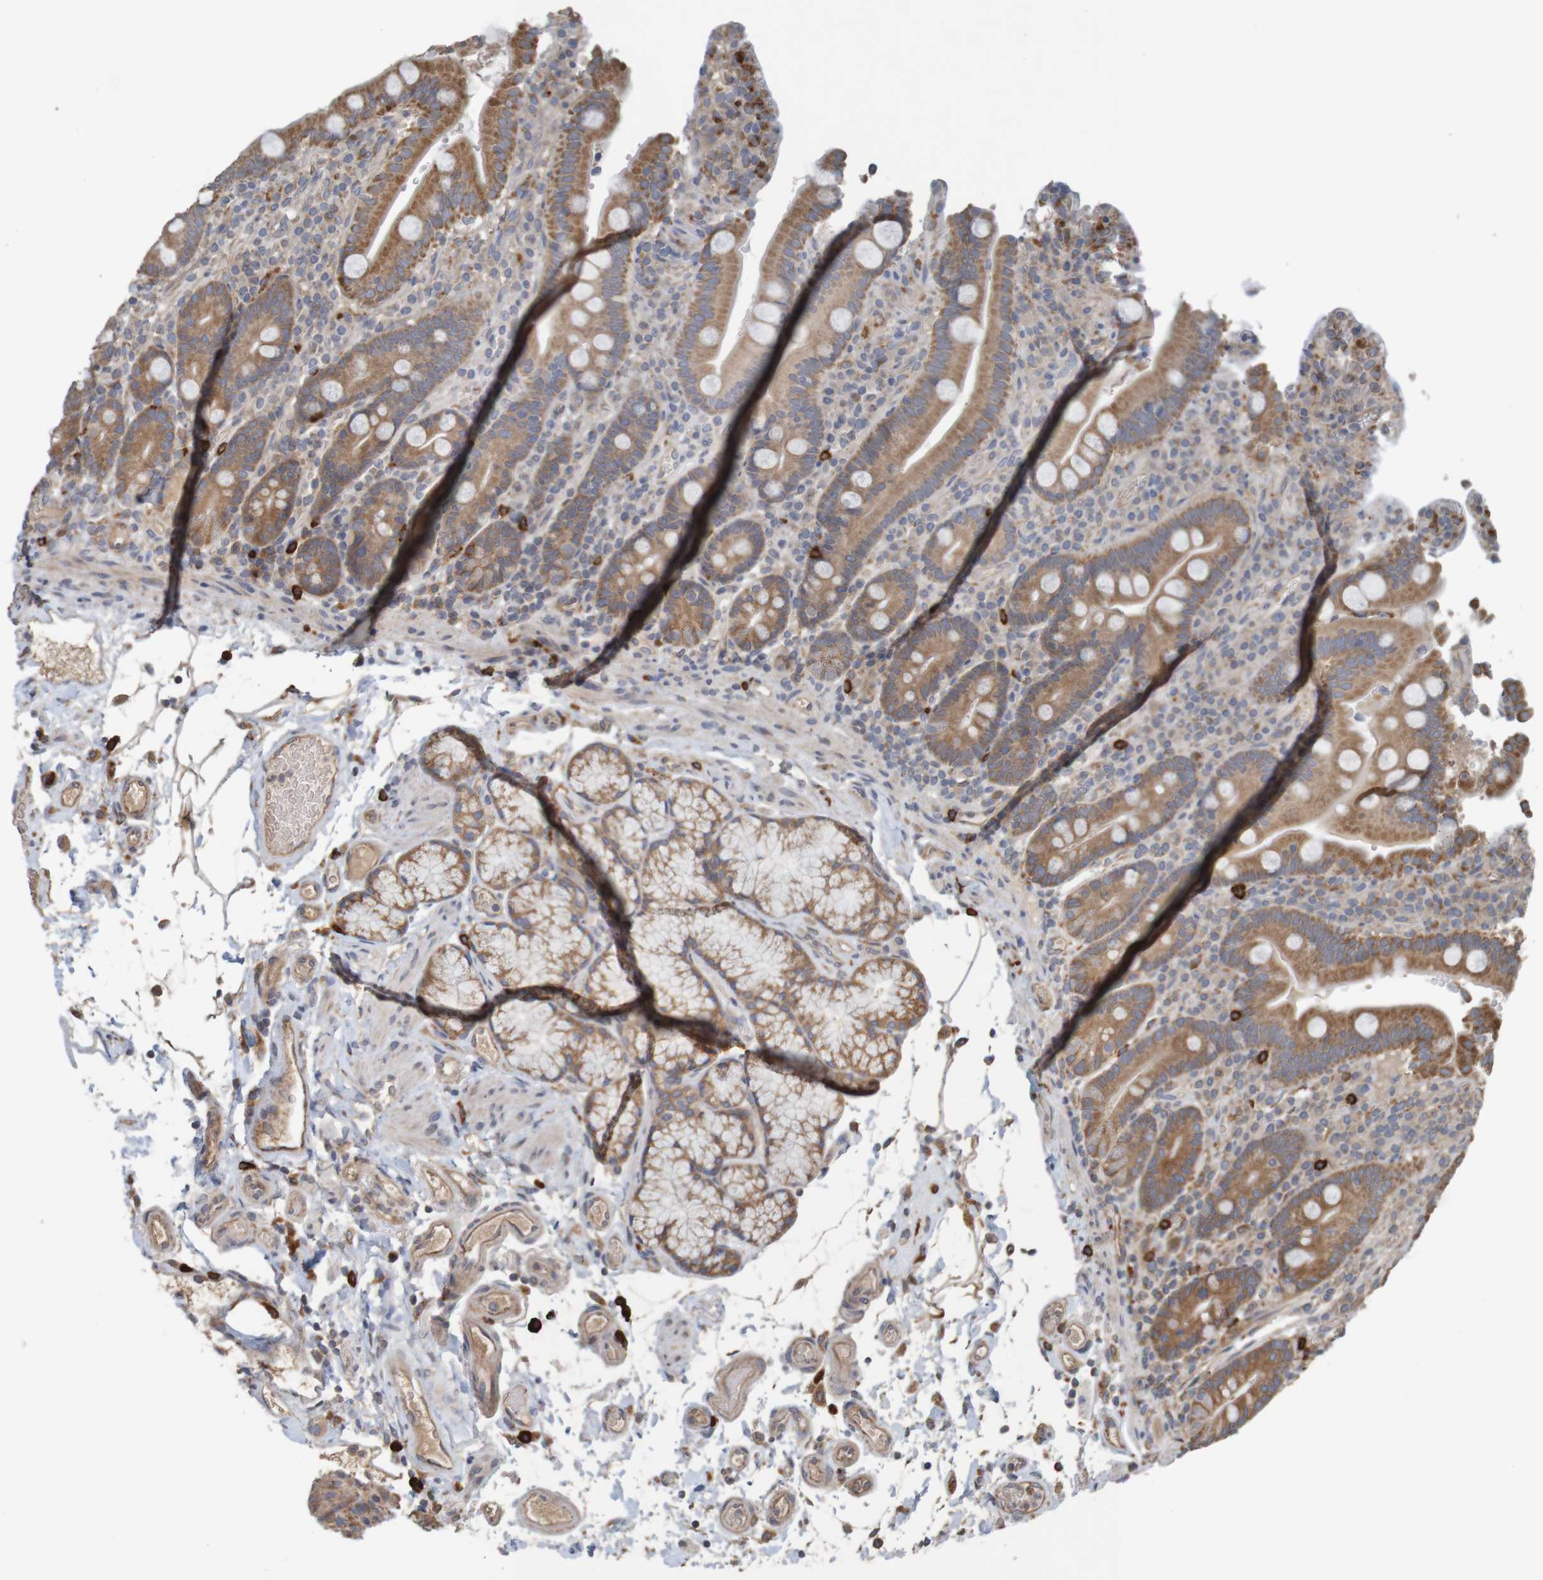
{"staining": {"intensity": "moderate", "quantity": ">75%", "location": "cytoplasmic/membranous"}, "tissue": "duodenum", "cell_type": "Glandular cells", "image_type": "normal", "snomed": [{"axis": "morphology", "description": "Normal tissue, NOS"}, {"axis": "topography", "description": "Small intestine, NOS"}], "caption": "Duodenum stained with DAB (3,3'-diaminobenzidine) immunohistochemistry reveals medium levels of moderate cytoplasmic/membranous expression in about >75% of glandular cells.", "gene": "B3GAT2", "patient": {"sex": "female", "age": 71}}